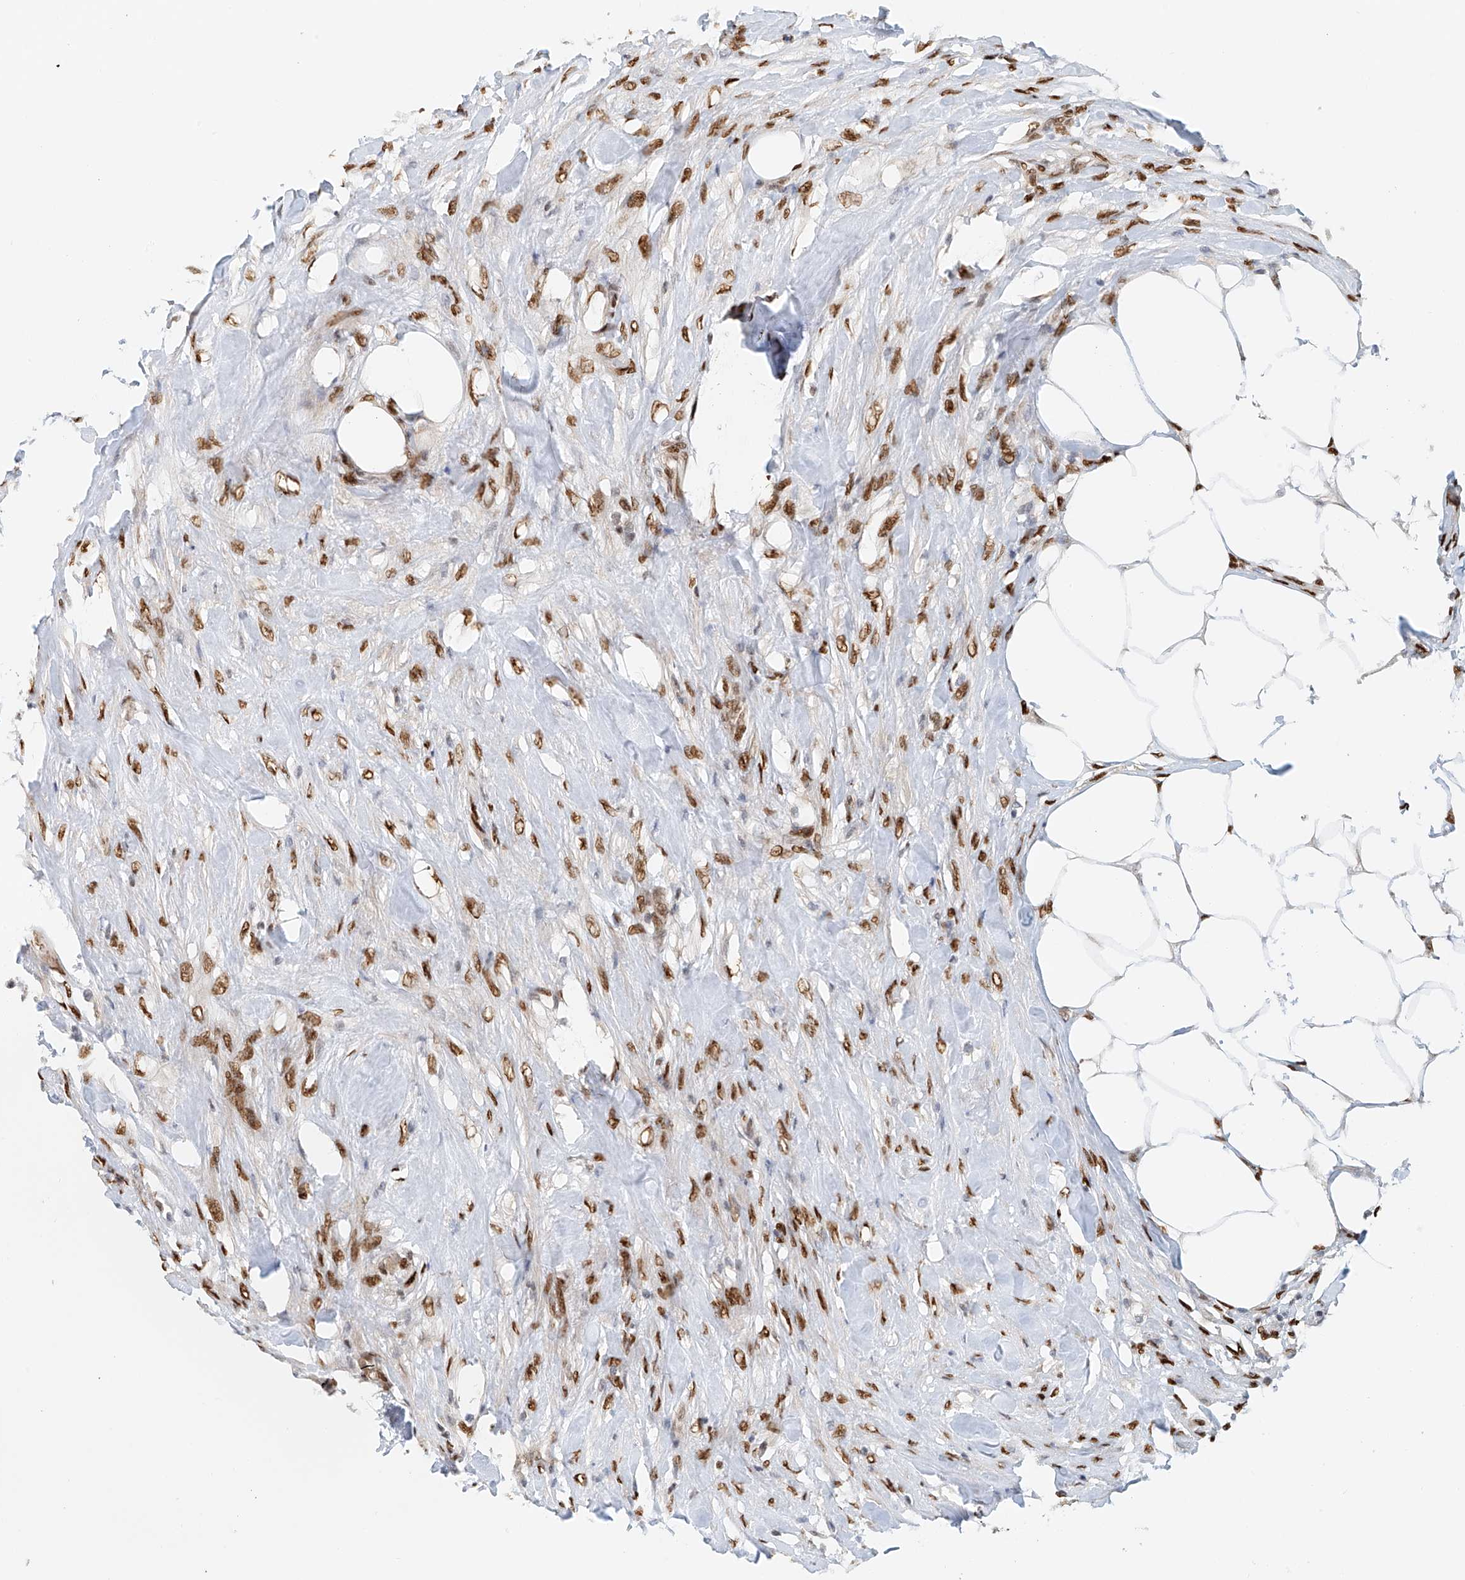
{"staining": {"intensity": "moderate", "quantity": ">75%", "location": "nuclear"}, "tissue": "urothelial cancer", "cell_type": "Tumor cells", "image_type": "cancer", "snomed": [{"axis": "morphology", "description": "Urothelial carcinoma, High grade"}, {"axis": "topography", "description": "Urinary bladder"}], "caption": "Urothelial cancer stained for a protein (brown) displays moderate nuclear positive staining in about >75% of tumor cells.", "gene": "ZNF514", "patient": {"sex": "male", "age": 35}}